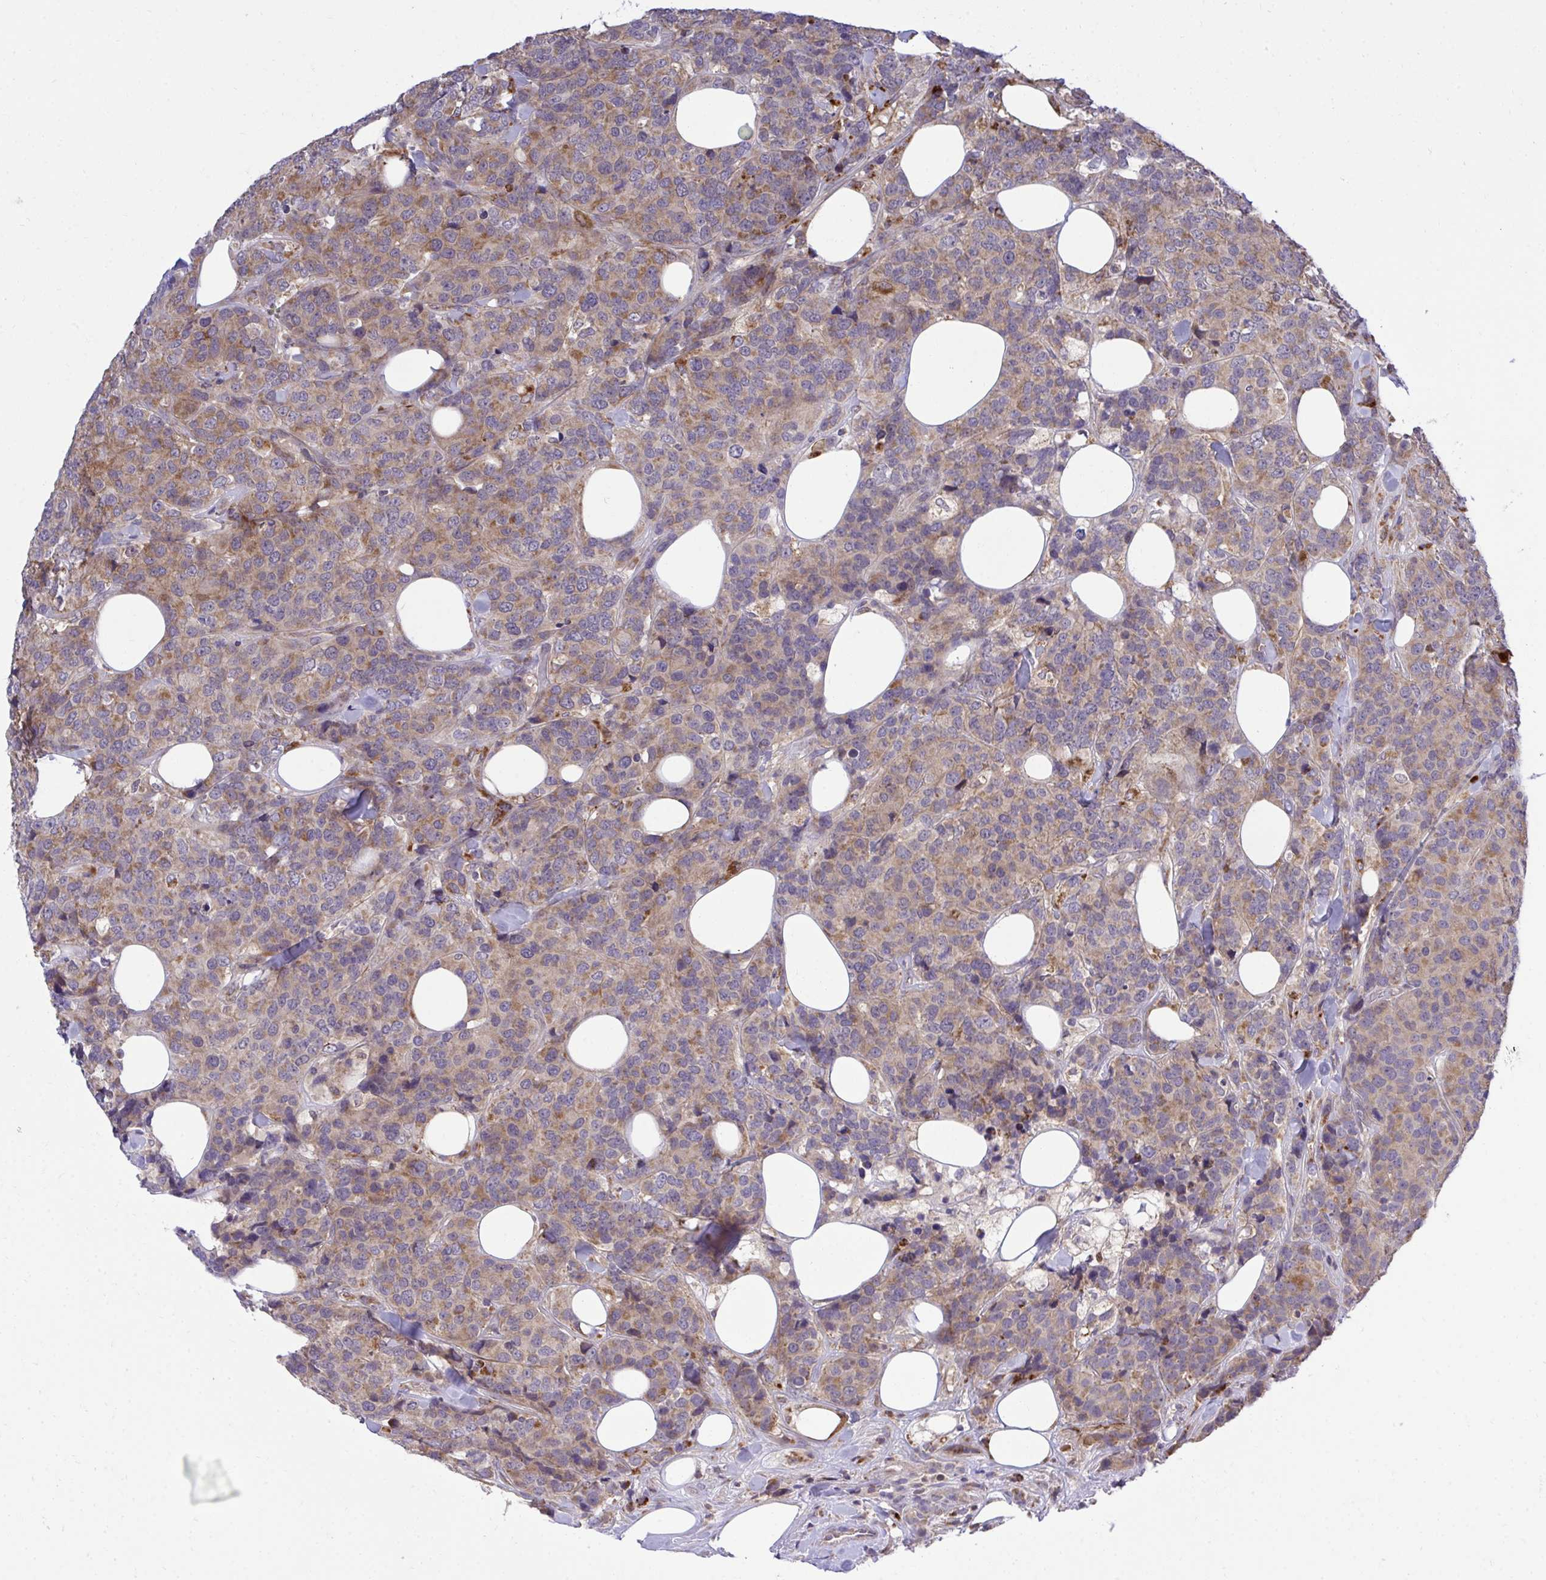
{"staining": {"intensity": "weak", "quantity": ">75%", "location": "cytoplasmic/membranous"}, "tissue": "breast cancer", "cell_type": "Tumor cells", "image_type": "cancer", "snomed": [{"axis": "morphology", "description": "Lobular carcinoma"}, {"axis": "topography", "description": "Breast"}], "caption": "Protein staining of breast cancer (lobular carcinoma) tissue exhibits weak cytoplasmic/membranous staining in approximately >75% of tumor cells.", "gene": "XAF1", "patient": {"sex": "female", "age": 59}}